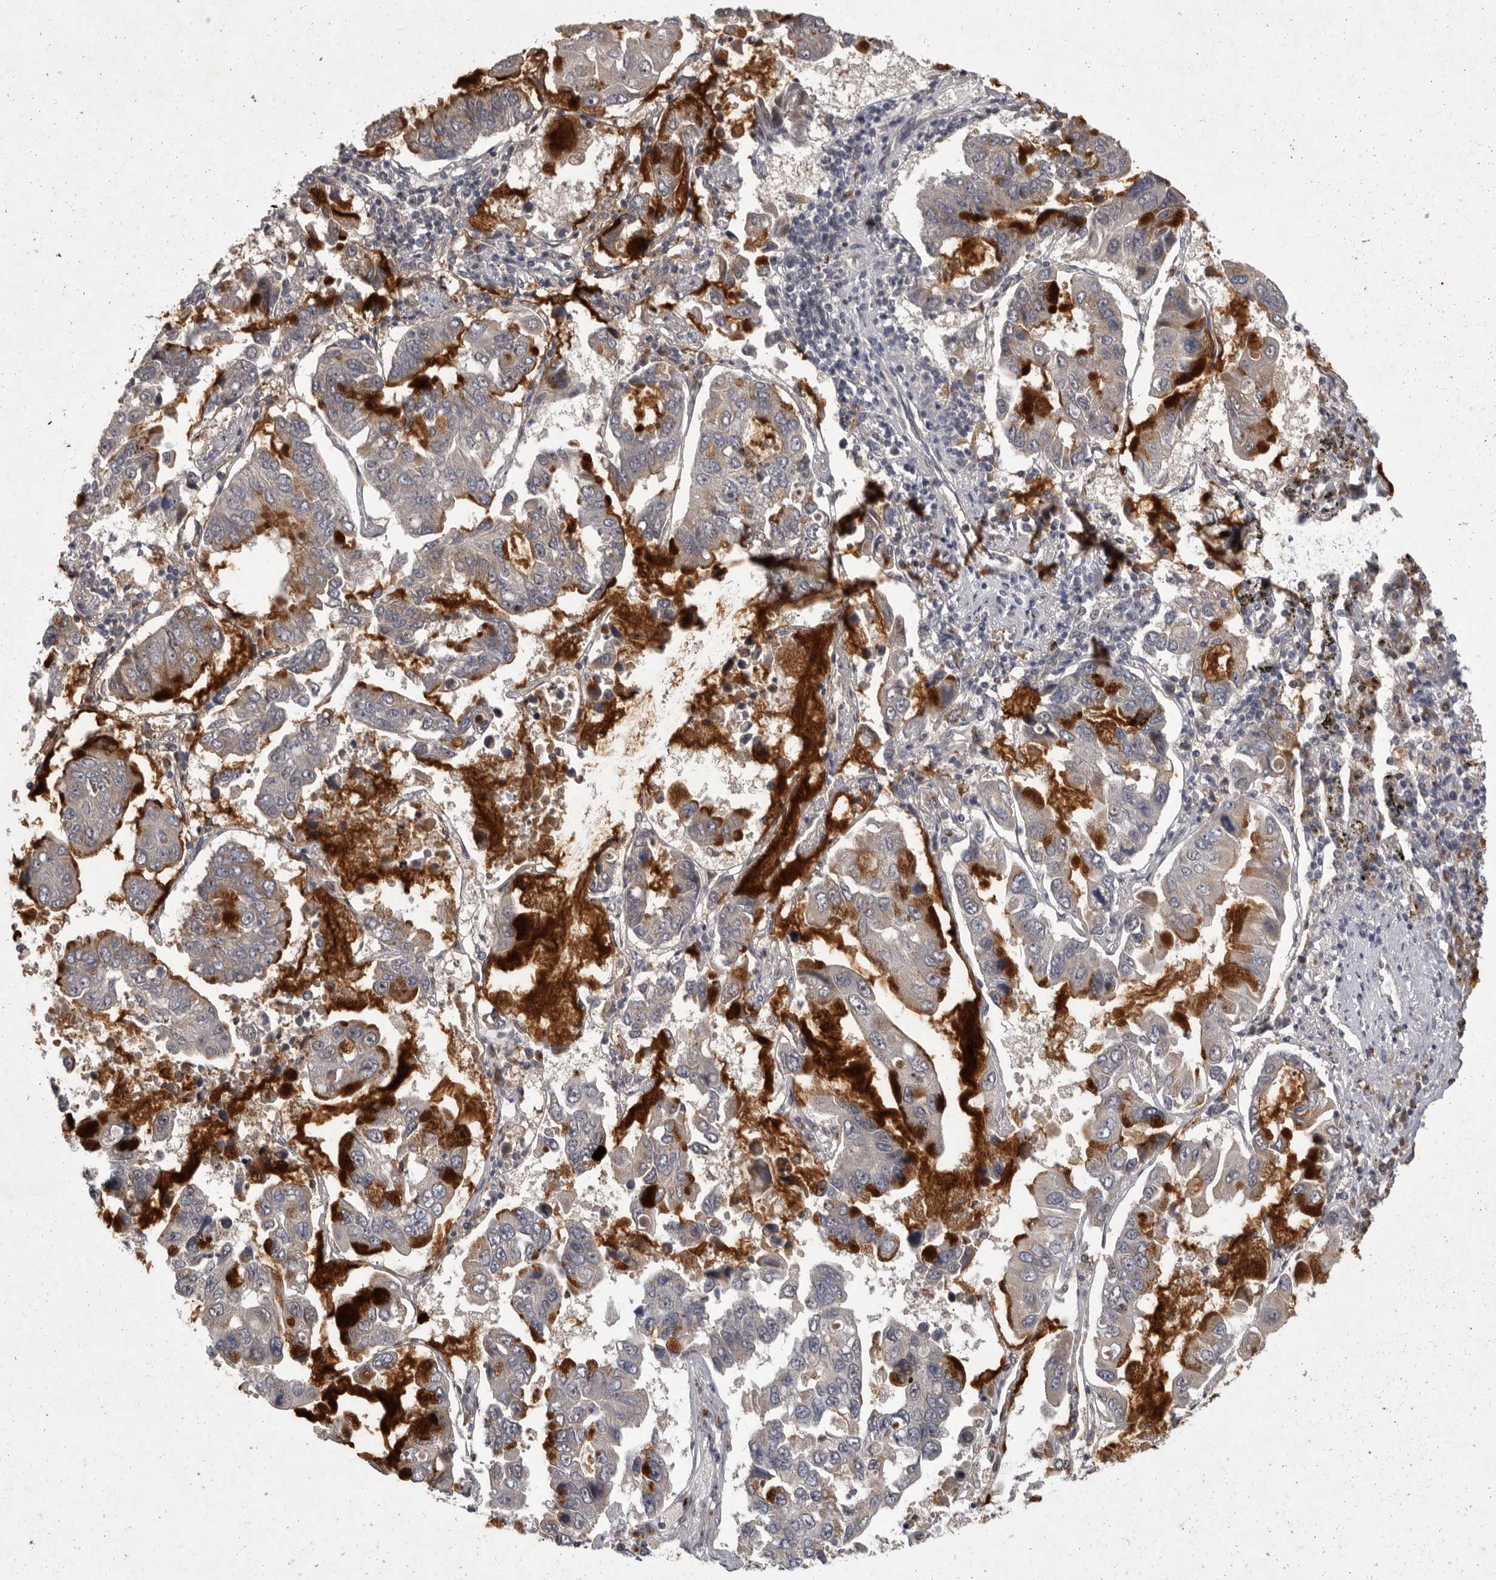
{"staining": {"intensity": "strong", "quantity": "25%-75%", "location": "cytoplasmic/membranous"}, "tissue": "lung cancer", "cell_type": "Tumor cells", "image_type": "cancer", "snomed": [{"axis": "morphology", "description": "Adenocarcinoma, NOS"}, {"axis": "topography", "description": "Lung"}], "caption": "Brown immunohistochemical staining in human lung cancer (adenocarcinoma) displays strong cytoplasmic/membranous staining in about 25%-75% of tumor cells. The staining is performed using DAB (3,3'-diaminobenzidine) brown chromogen to label protein expression. The nuclei are counter-stained blue using hematoxylin.", "gene": "MAN2A1", "patient": {"sex": "male", "age": 64}}